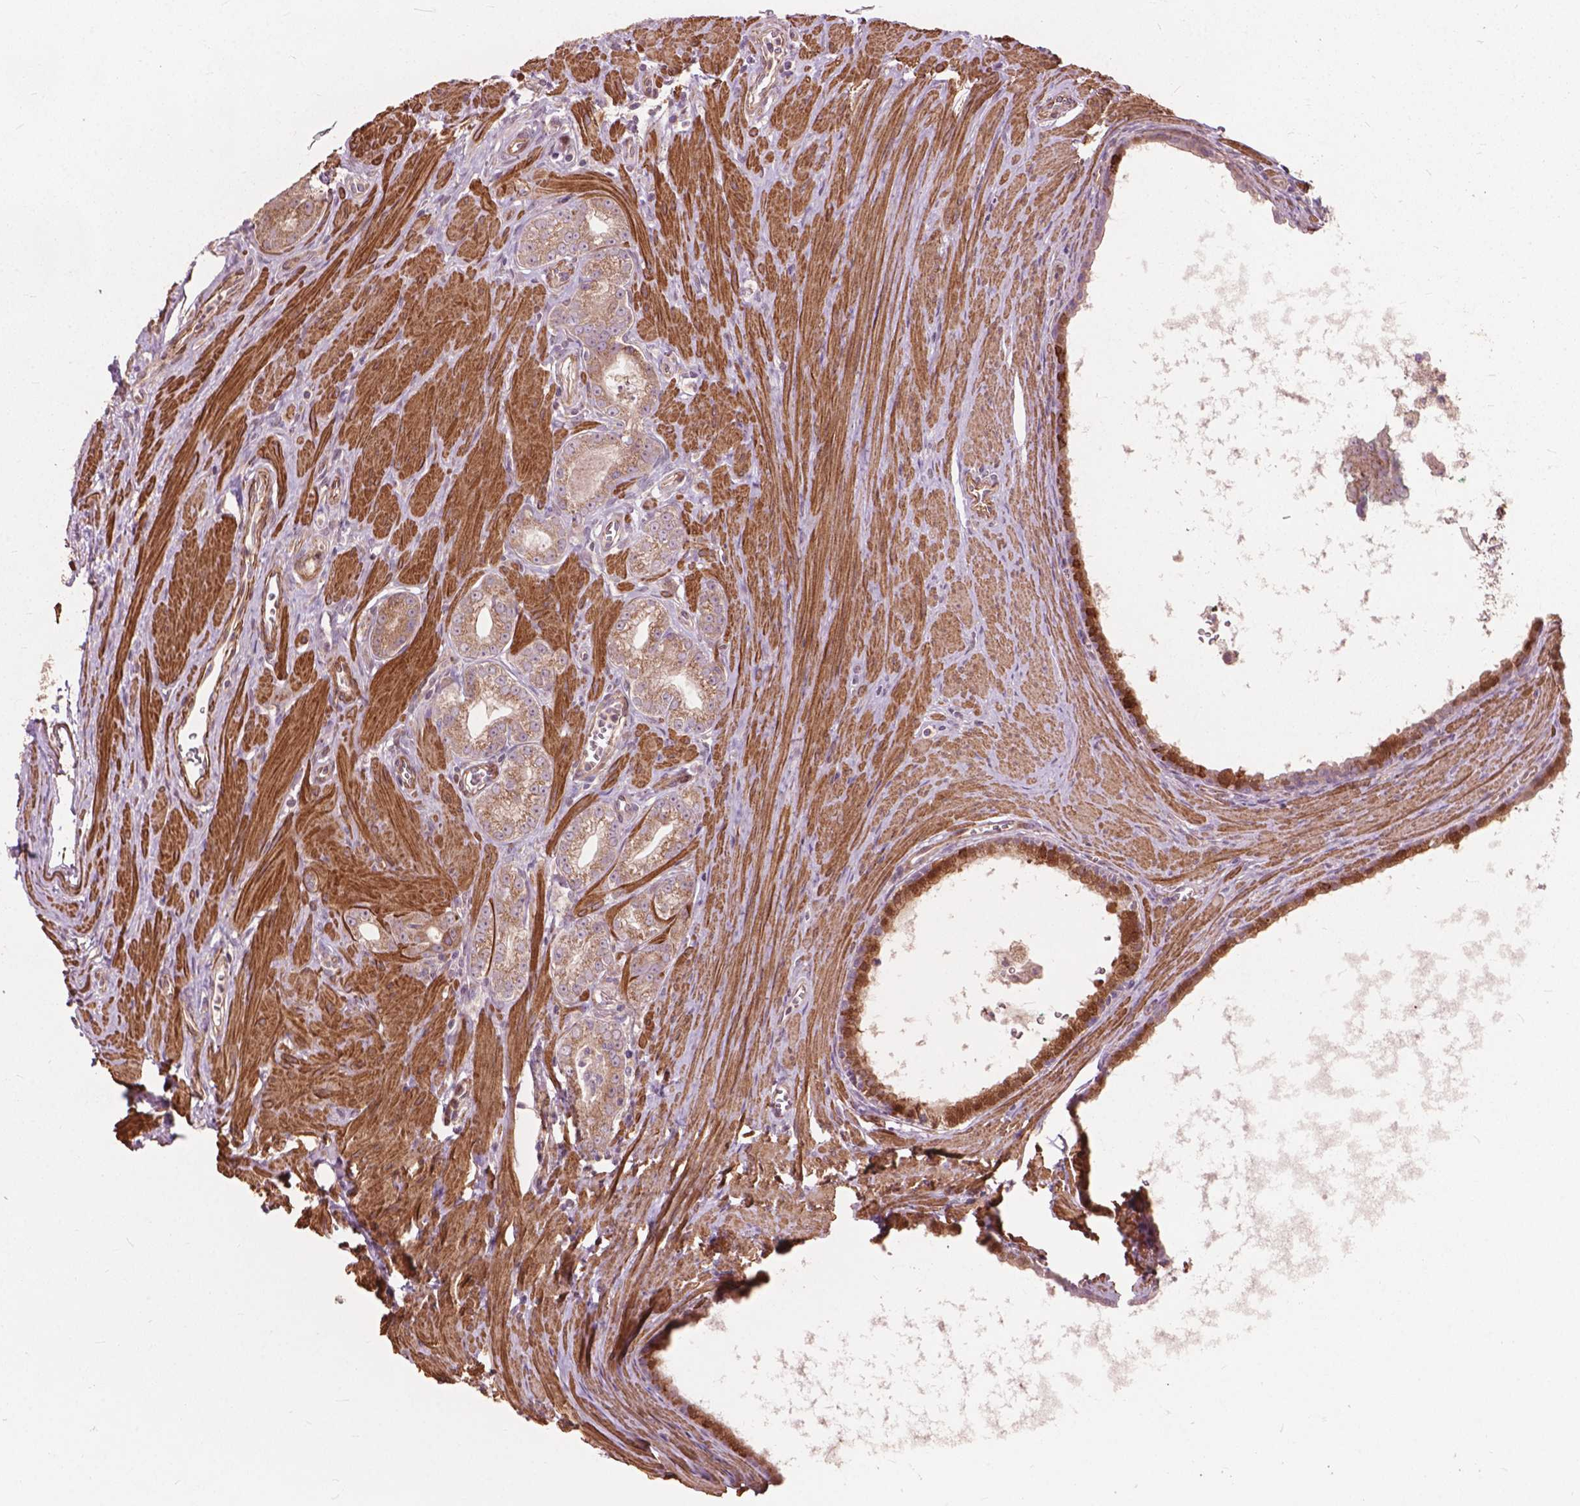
{"staining": {"intensity": "weak", "quantity": ">75%", "location": "cytoplasmic/membranous"}, "tissue": "prostate cancer", "cell_type": "Tumor cells", "image_type": "cancer", "snomed": [{"axis": "morphology", "description": "Adenocarcinoma, NOS"}, {"axis": "topography", "description": "Prostate"}], "caption": "Protein expression analysis of human prostate cancer reveals weak cytoplasmic/membranous staining in approximately >75% of tumor cells.", "gene": "FNIP1", "patient": {"sex": "male", "age": 71}}